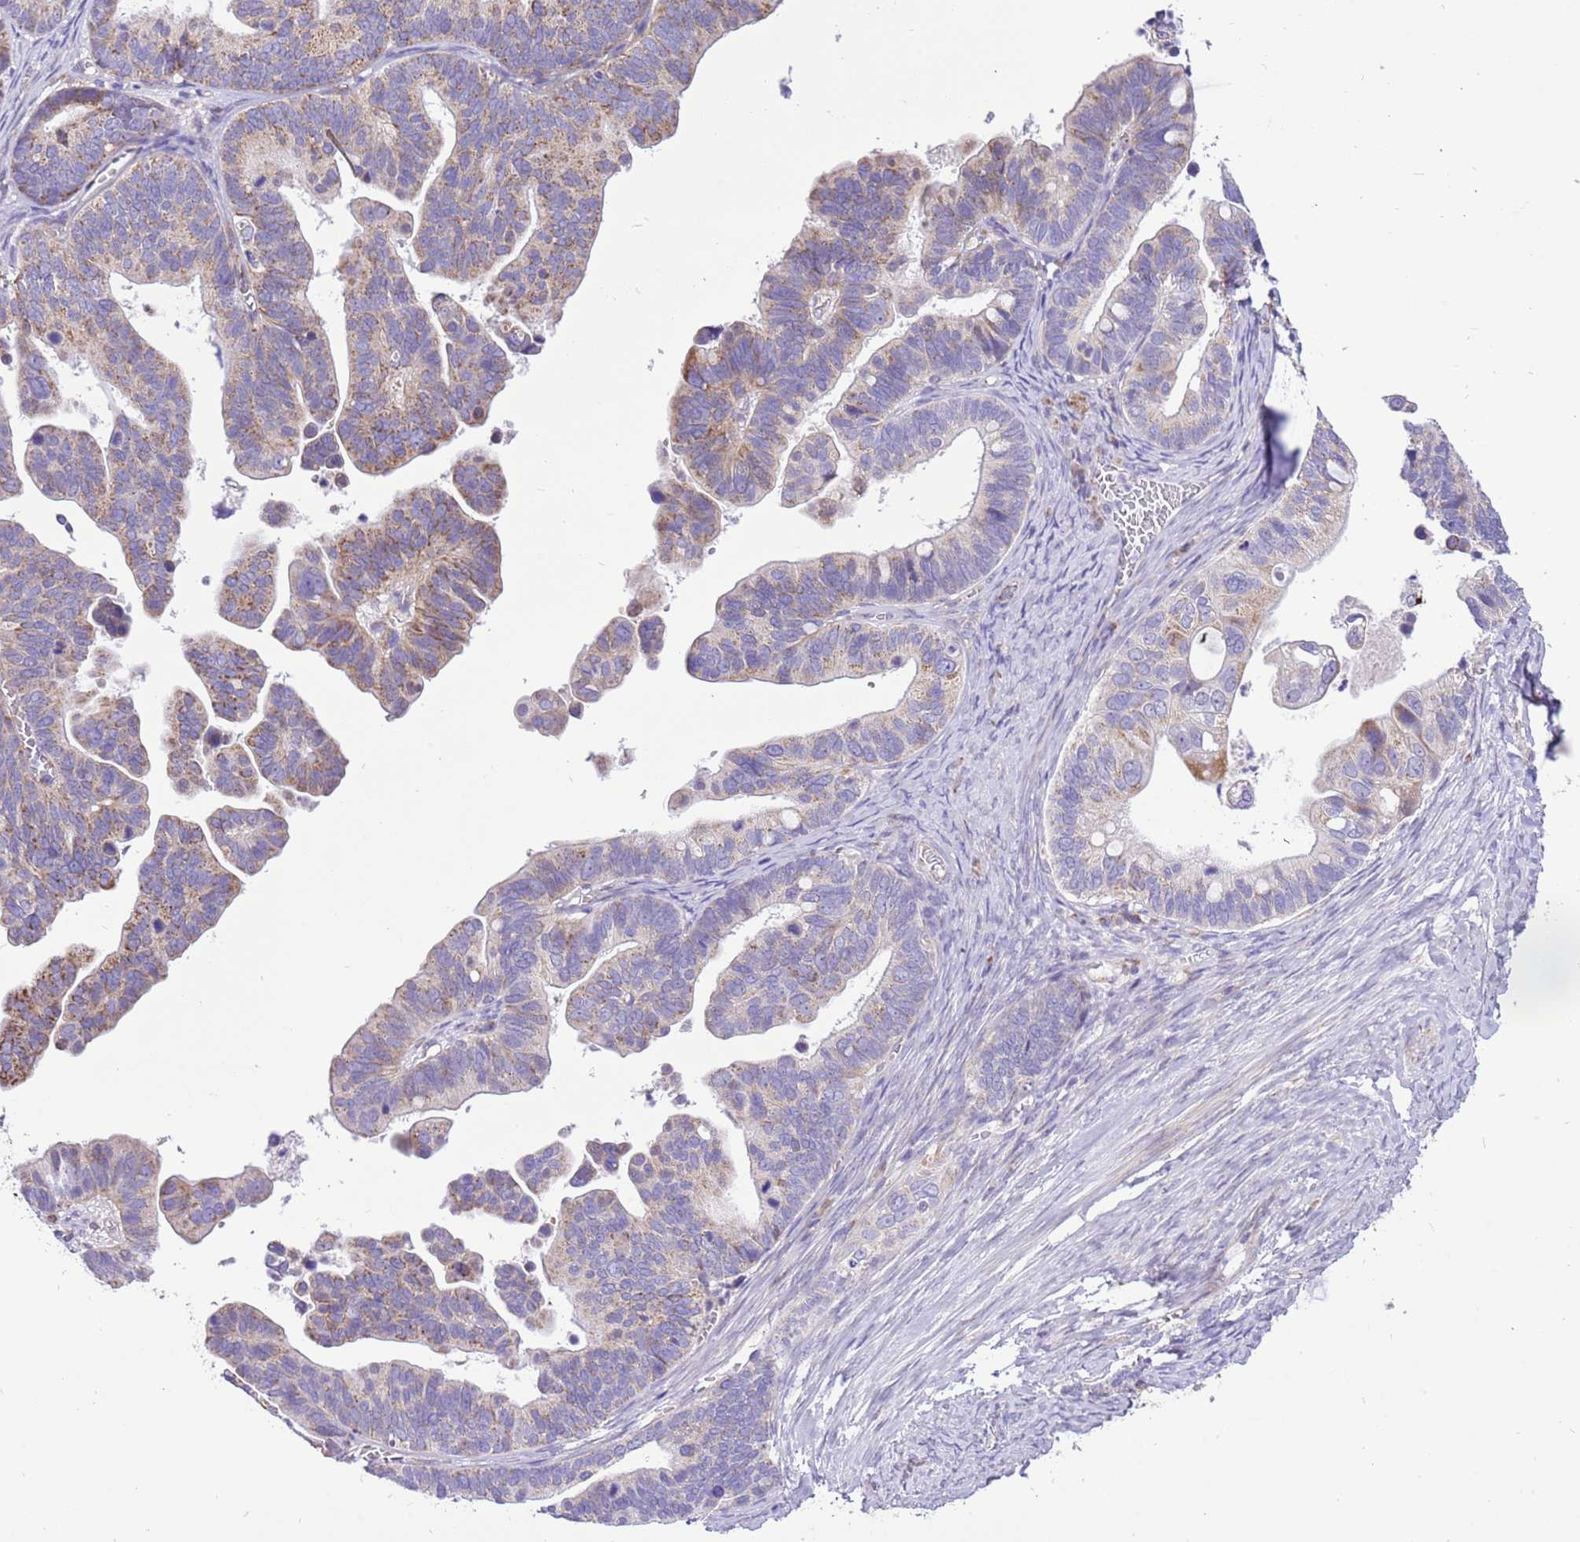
{"staining": {"intensity": "weak", "quantity": "25%-75%", "location": "cytoplasmic/membranous"}, "tissue": "ovarian cancer", "cell_type": "Tumor cells", "image_type": "cancer", "snomed": [{"axis": "morphology", "description": "Cystadenocarcinoma, serous, NOS"}, {"axis": "topography", "description": "Ovary"}], "caption": "Protein staining exhibits weak cytoplasmic/membranous positivity in about 25%-75% of tumor cells in ovarian cancer. Immunohistochemistry stains the protein in brown and the nuclei are stained blue.", "gene": "COX17", "patient": {"sex": "female", "age": 56}}